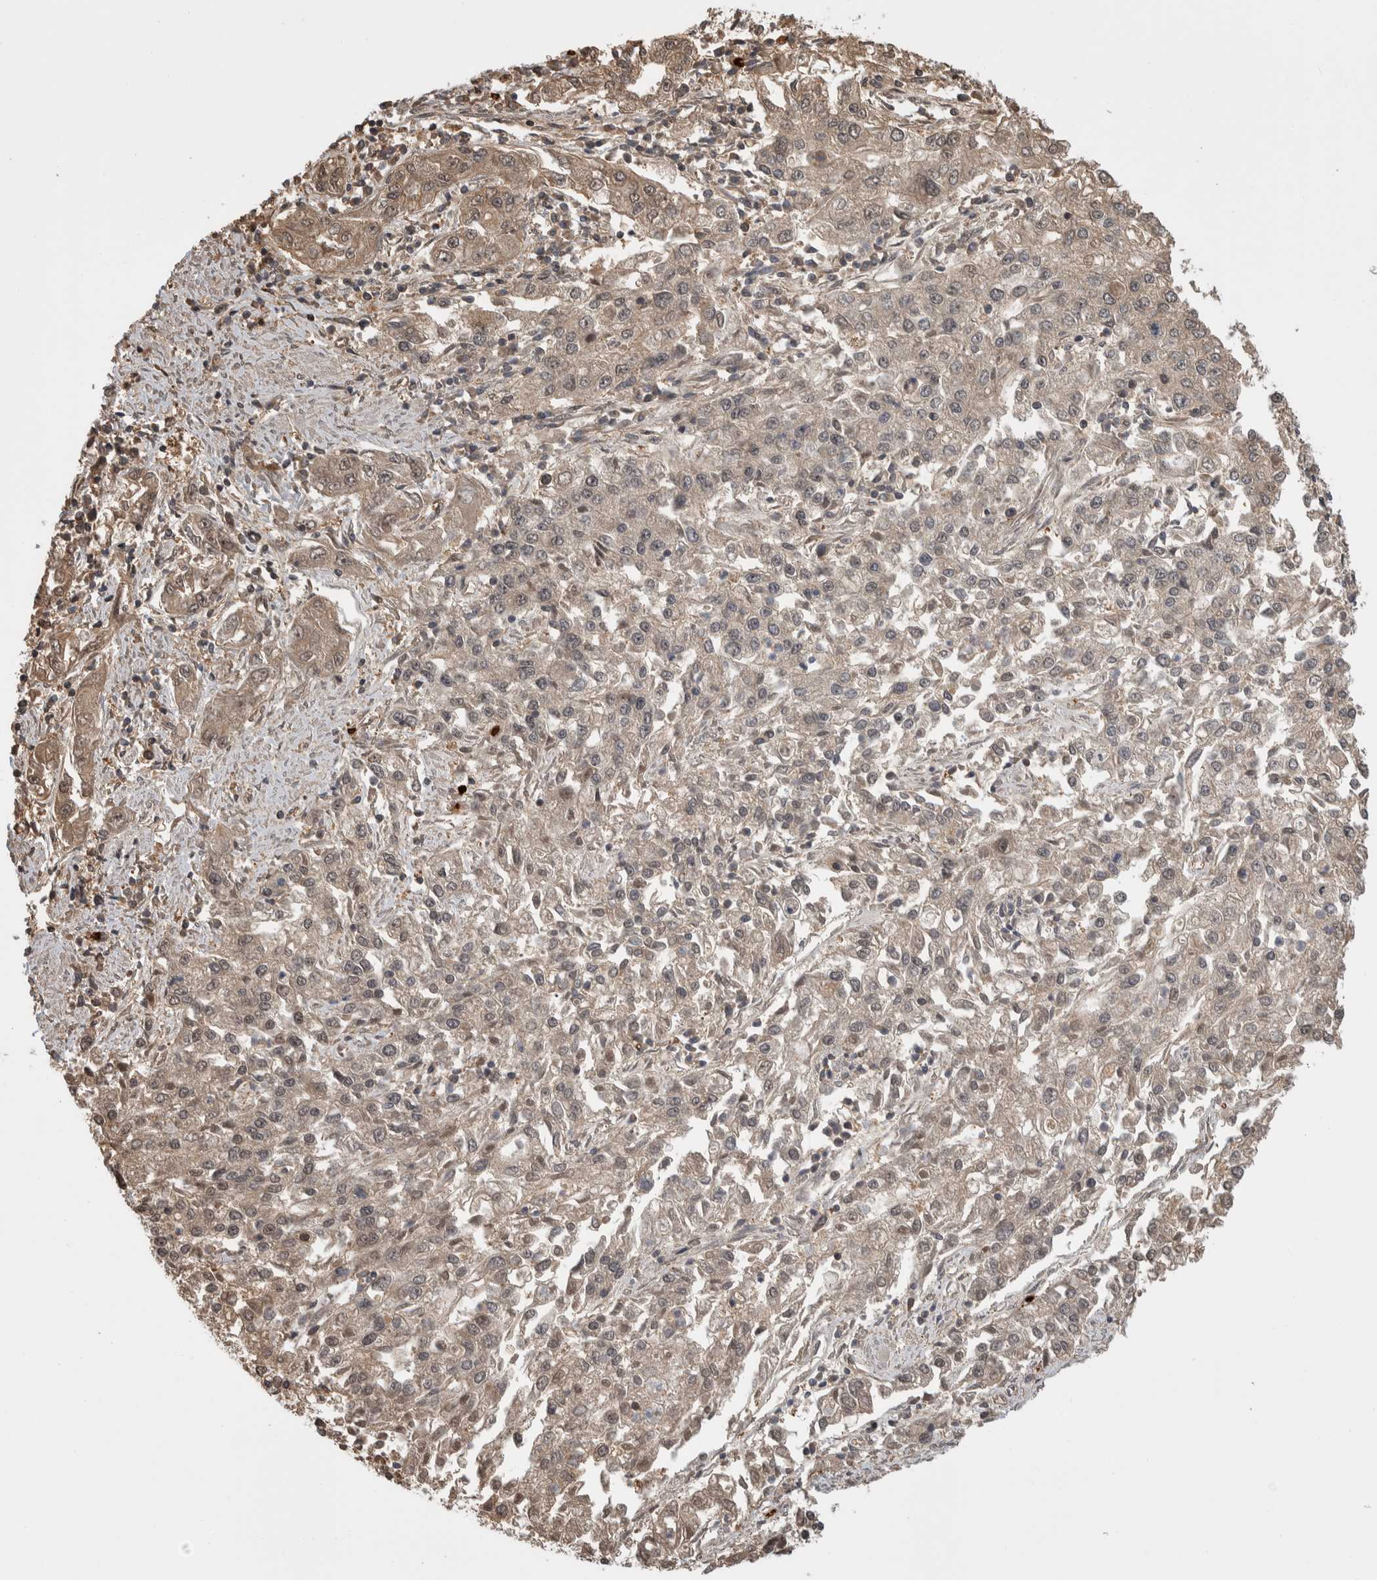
{"staining": {"intensity": "weak", "quantity": "25%-75%", "location": "cytoplasmic/membranous"}, "tissue": "endometrial cancer", "cell_type": "Tumor cells", "image_type": "cancer", "snomed": [{"axis": "morphology", "description": "Adenocarcinoma, NOS"}, {"axis": "topography", "description": "Endometrium"}], "caption": "Endometrial cancer stained with DAB (3,3'-diaminobenzidine) immunohistochemistry reveals low levels of weak cytoplasmic/membranous positivity in approximately 25%-75% of tumor cells.", "gene": "ZNF592", "patient": {"sex": "female", "age": 49}}